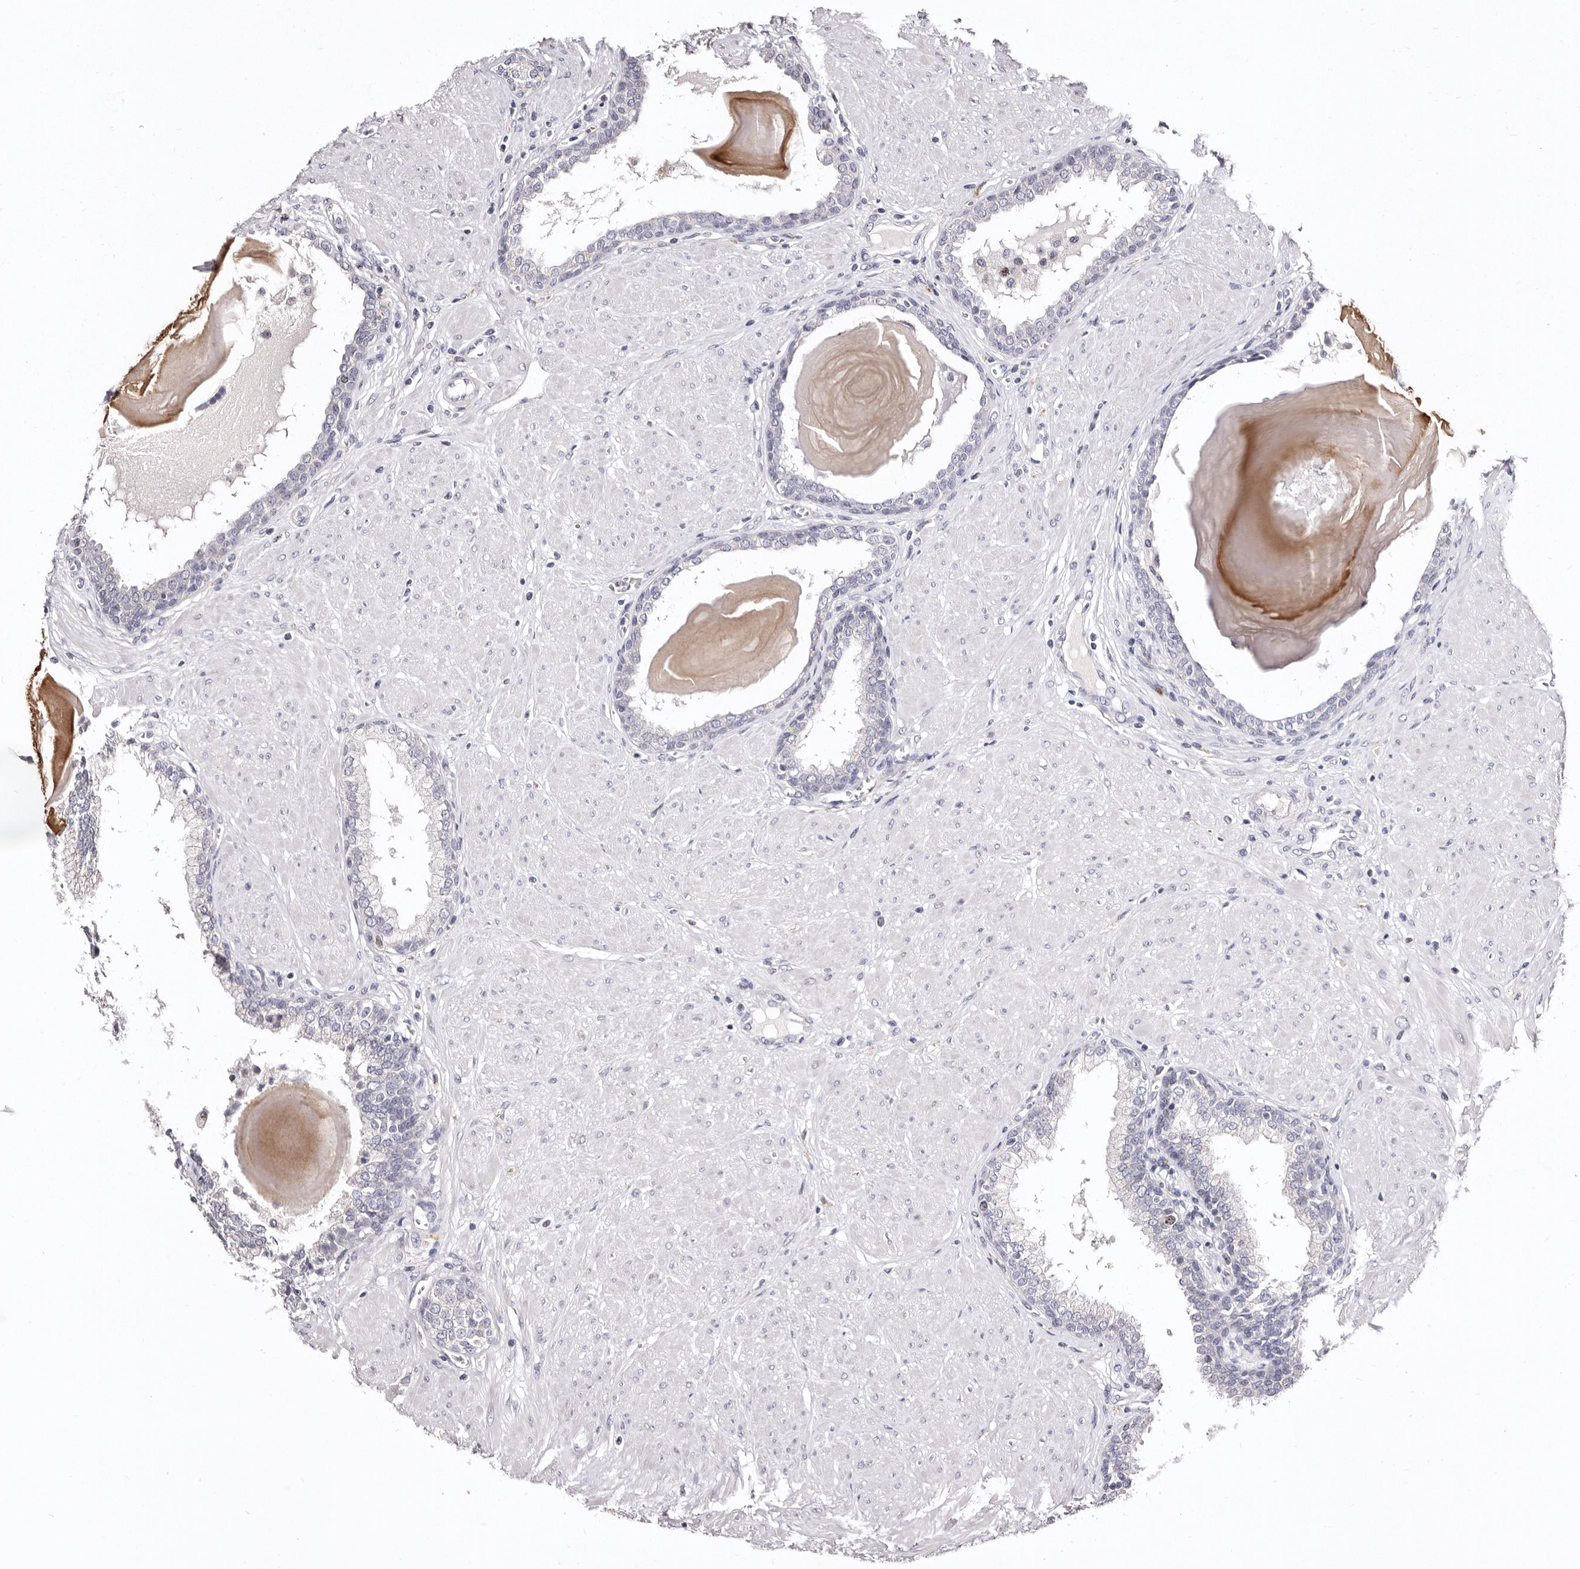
{"staining": {"intensity": "negative", "quantity": "none", "location": "none"}, "tissue": "prostate", "cell_type": "Glandular cells", "image_type": "normal", "snomed": [{"axis": "morphology", "description": "Normal tissue, NOS"}, {"axis": "topography", "description": "Prostate"}], "caption": "The image shows no significant expression in glandular cells of prostate.", "gene": "CDCA8", "patient": {"sex": "male", "age": 51}}